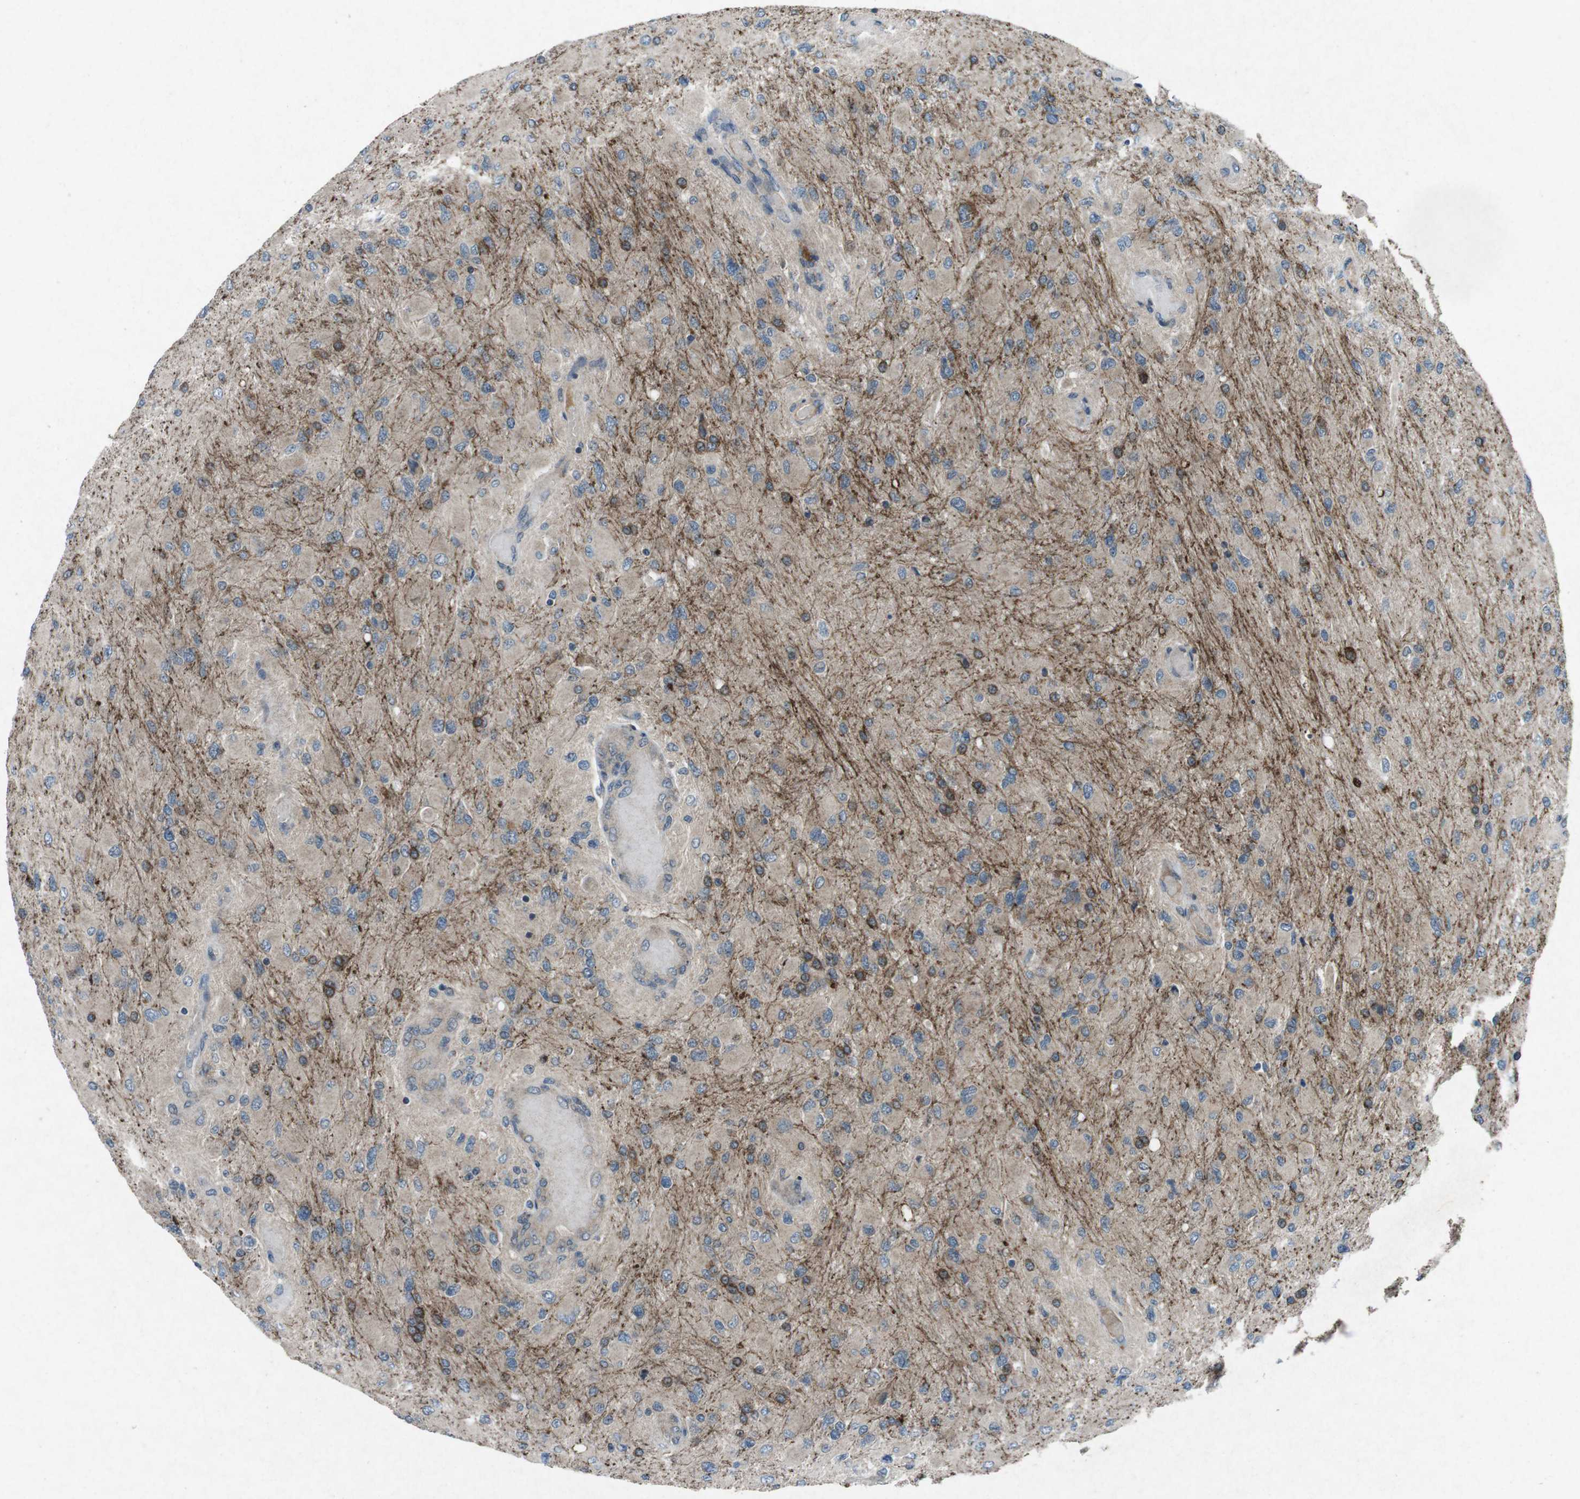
{"staining": {"intensity": "weak", "quantity": "25%-75%", "location": "cytoplasmic/membranous"}, "tissue": "glioma", "cell_type": "Tumor cells", "image_type": "cancer", "snomed": [{"axis": "morphology", "description": "Glioma, malignant, High grade"}, {"axis": "topography", "description": "Cerebral cortex"}], "caption": "An immunohistochemistry photomicrograph of neoplastic tissue is shown. Protein staining in brown highlights weak cytoplasmic/membranous positivity in malignant glioma (high-grade) within tumor cells.", "gene": "CDK16", "patient": {"sex": "female", "age": 36}}